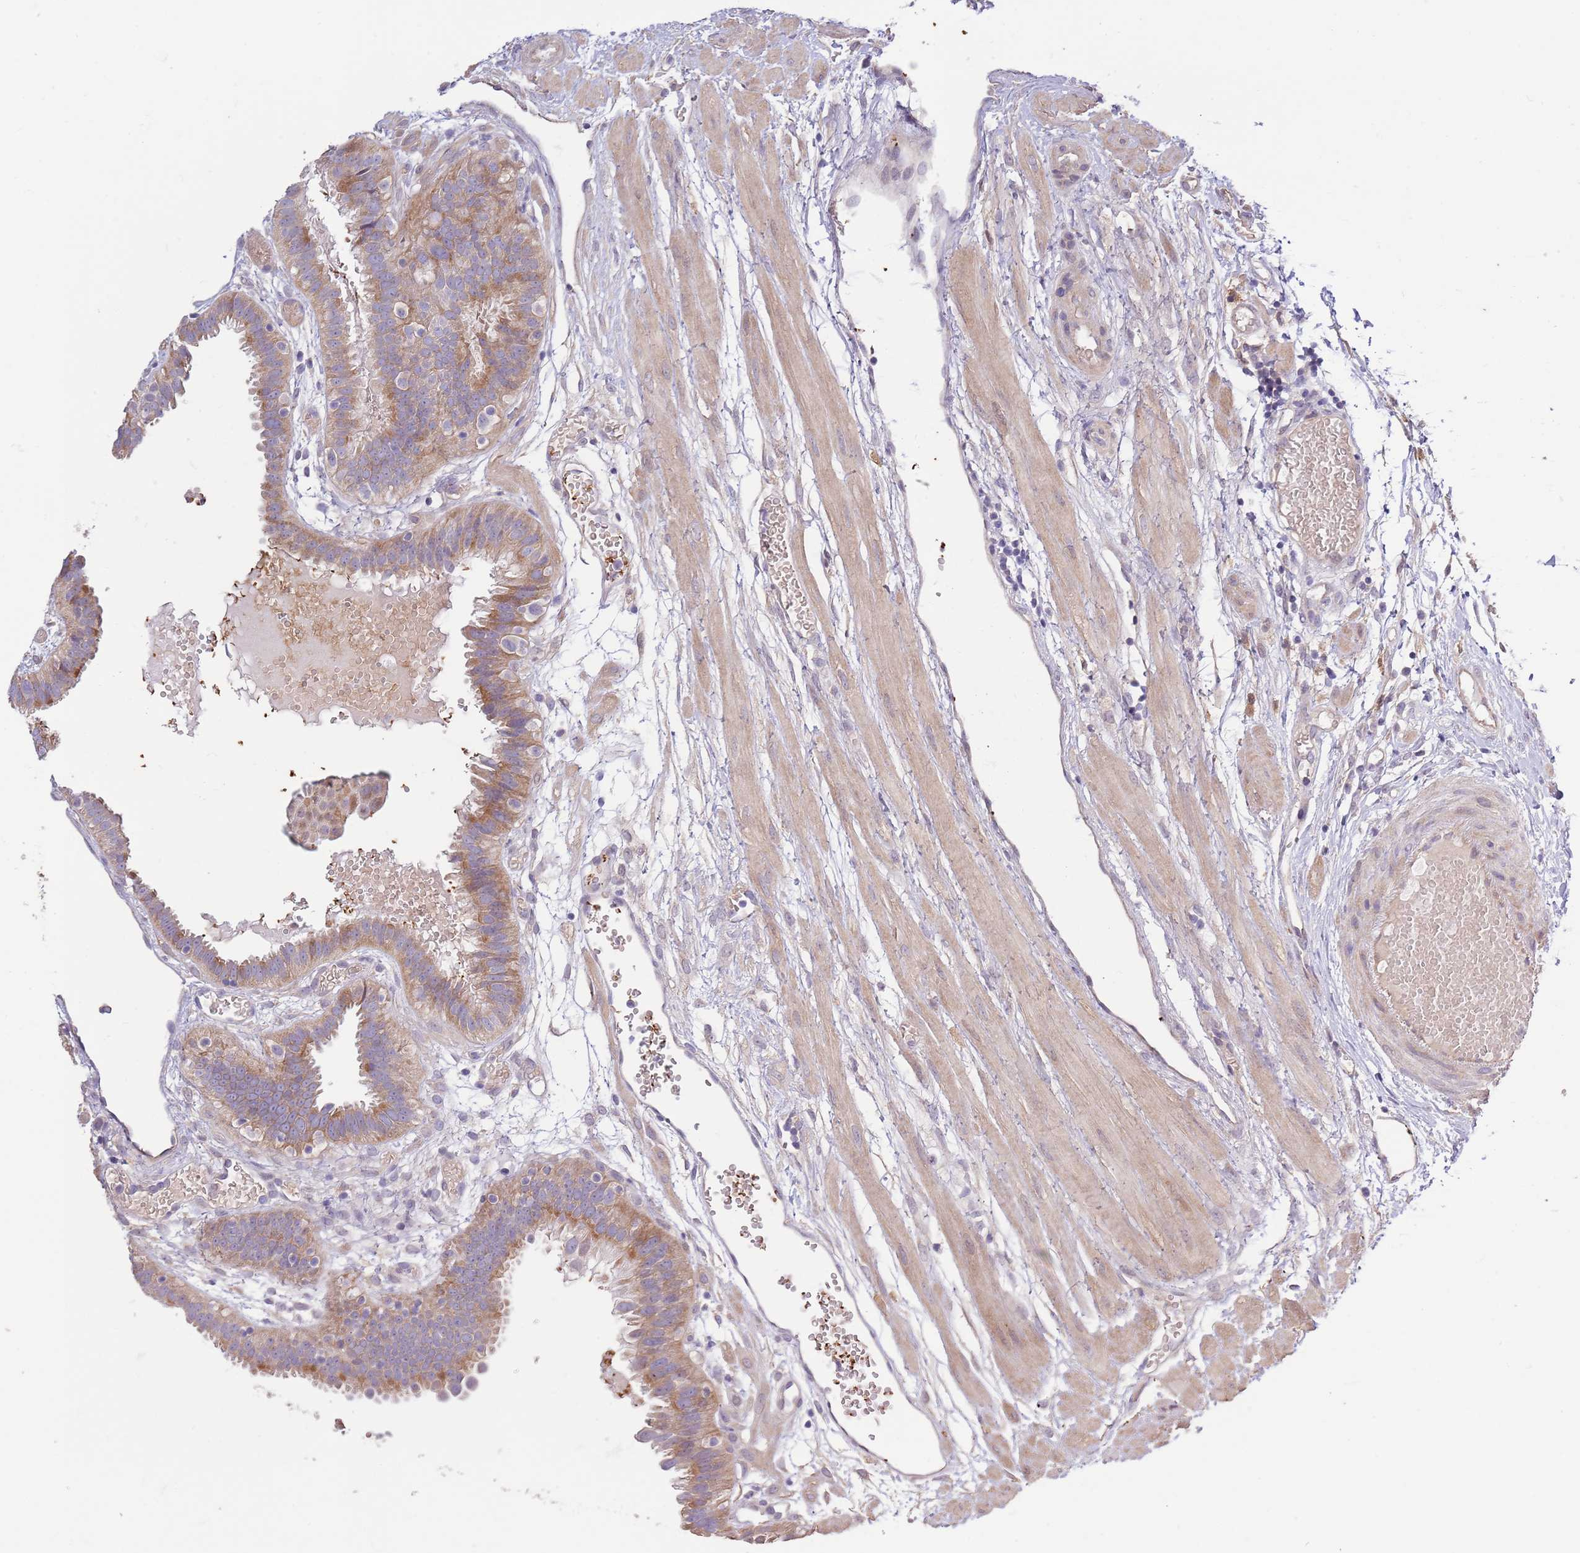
{"staining": {"intensity": "moderate", "quantity": ">75%", "location": "cytoplasmic/membranous"}, "tissue": "fallopian tube", "cell_type": "Glandular cells", "image_type": "normal", "snomed": [{"axis": "morphology", "description": "Normal tissue, NOS"}, {"axis": "topography", "description": "Fallopian tube"}], "caption": "Protein staining by immunohistochemistry (IHC) shows moderate cytoplasmic/membranous positivity in approximately >75% of glandular cells in unremarkable fallopian tube.", "gene": "LIPJ", "patient": {"sex": "female", "age": 37}}